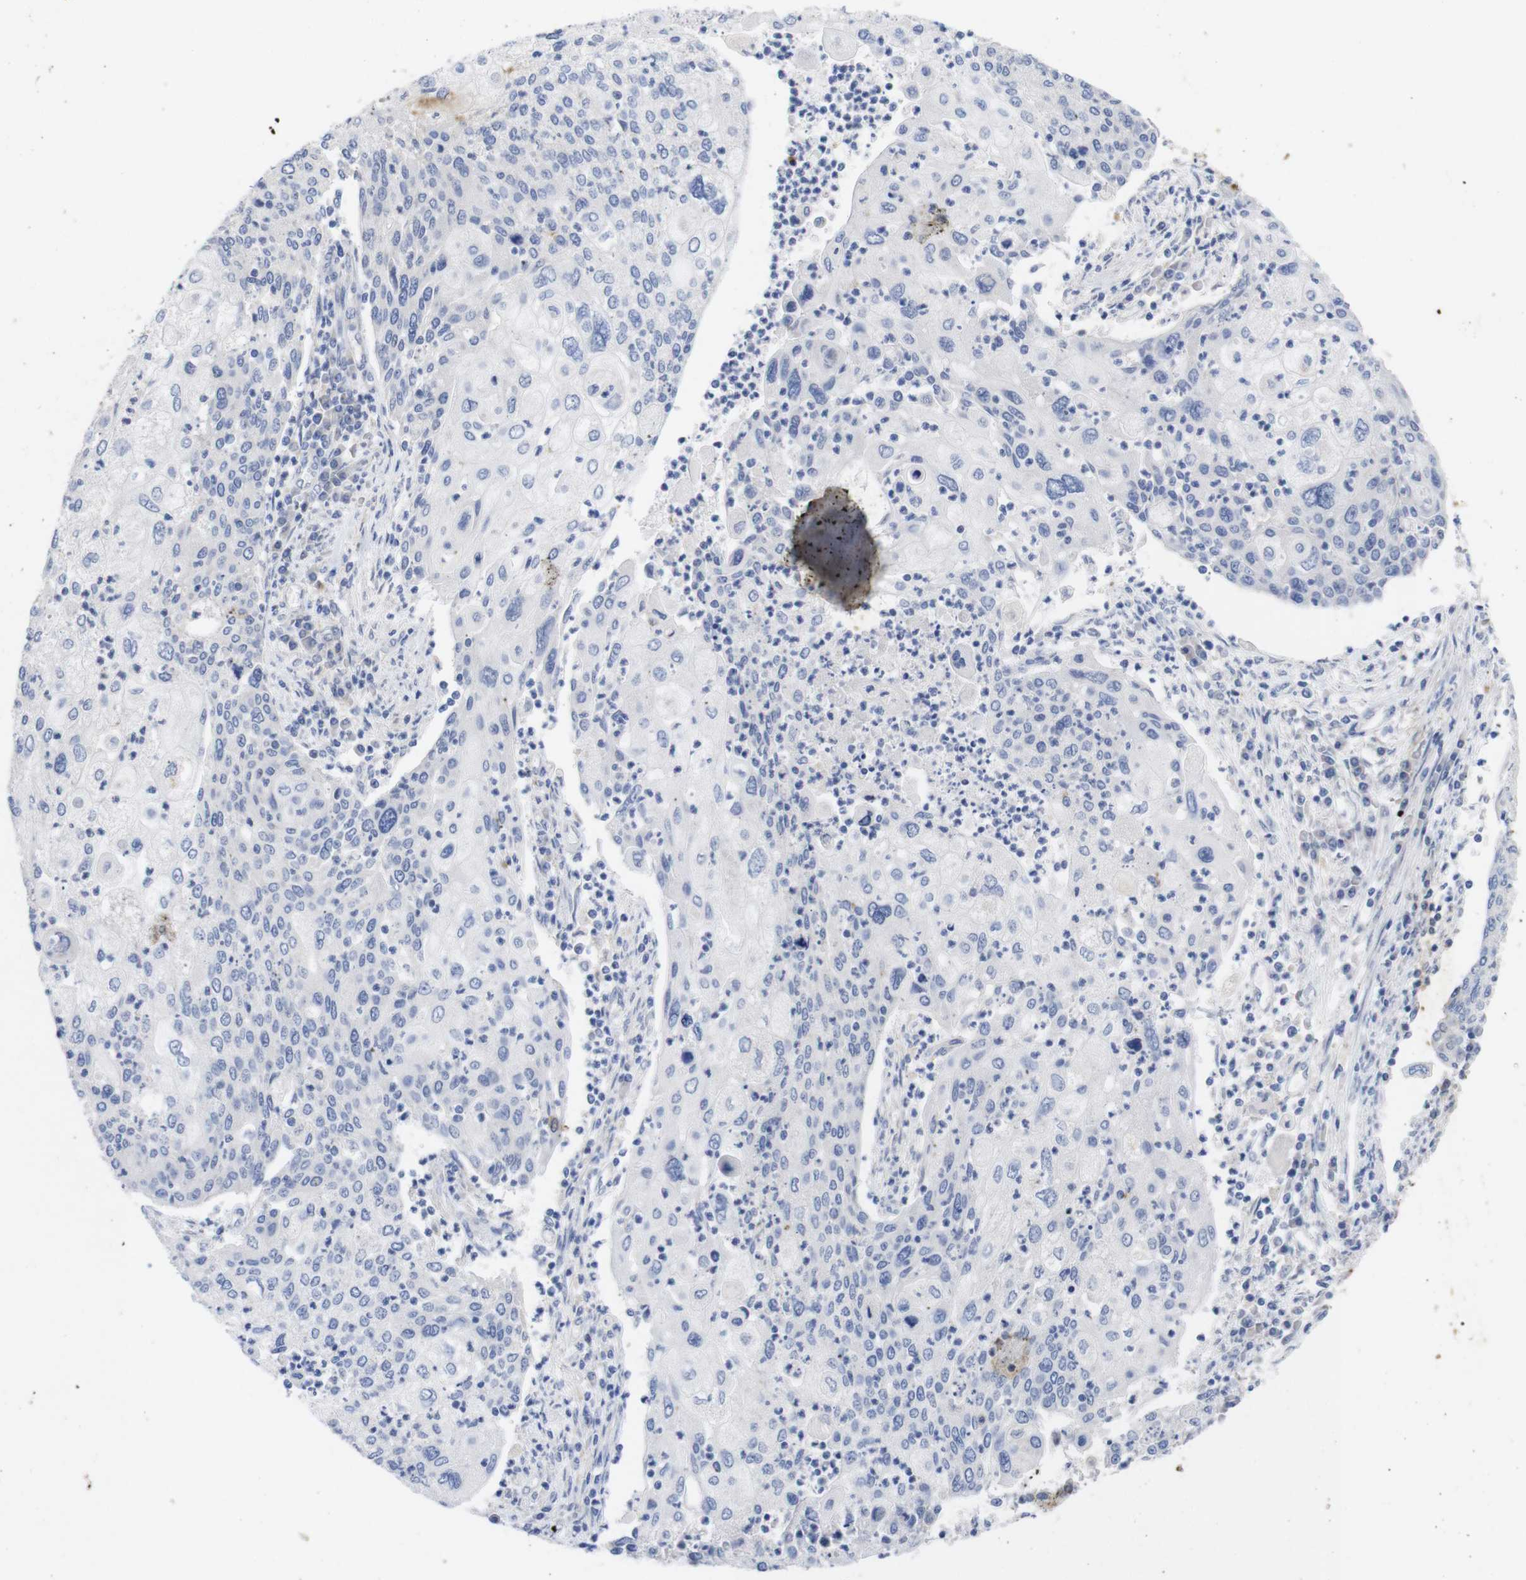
{"staining": {"intensity": "negative", "quantity": "none", "location": "none"}, "tissue": "cervical cancer", "cell_type": "Tumor cells", "image_type": "cancer", "snomed": [{"axis": "morphology", "description": "Squamous cell carcinoma, NOS"}, {"axis": "topography", "description": "Cervix"}], "caption": "High power microscopy image of an immunohistochemistry (IHC) photomicrograph of cervical cancer, revealing no significant positivity in tumor cells.", "gene": "TNNI3", "patient": {"sex": "female", "age": 40}}